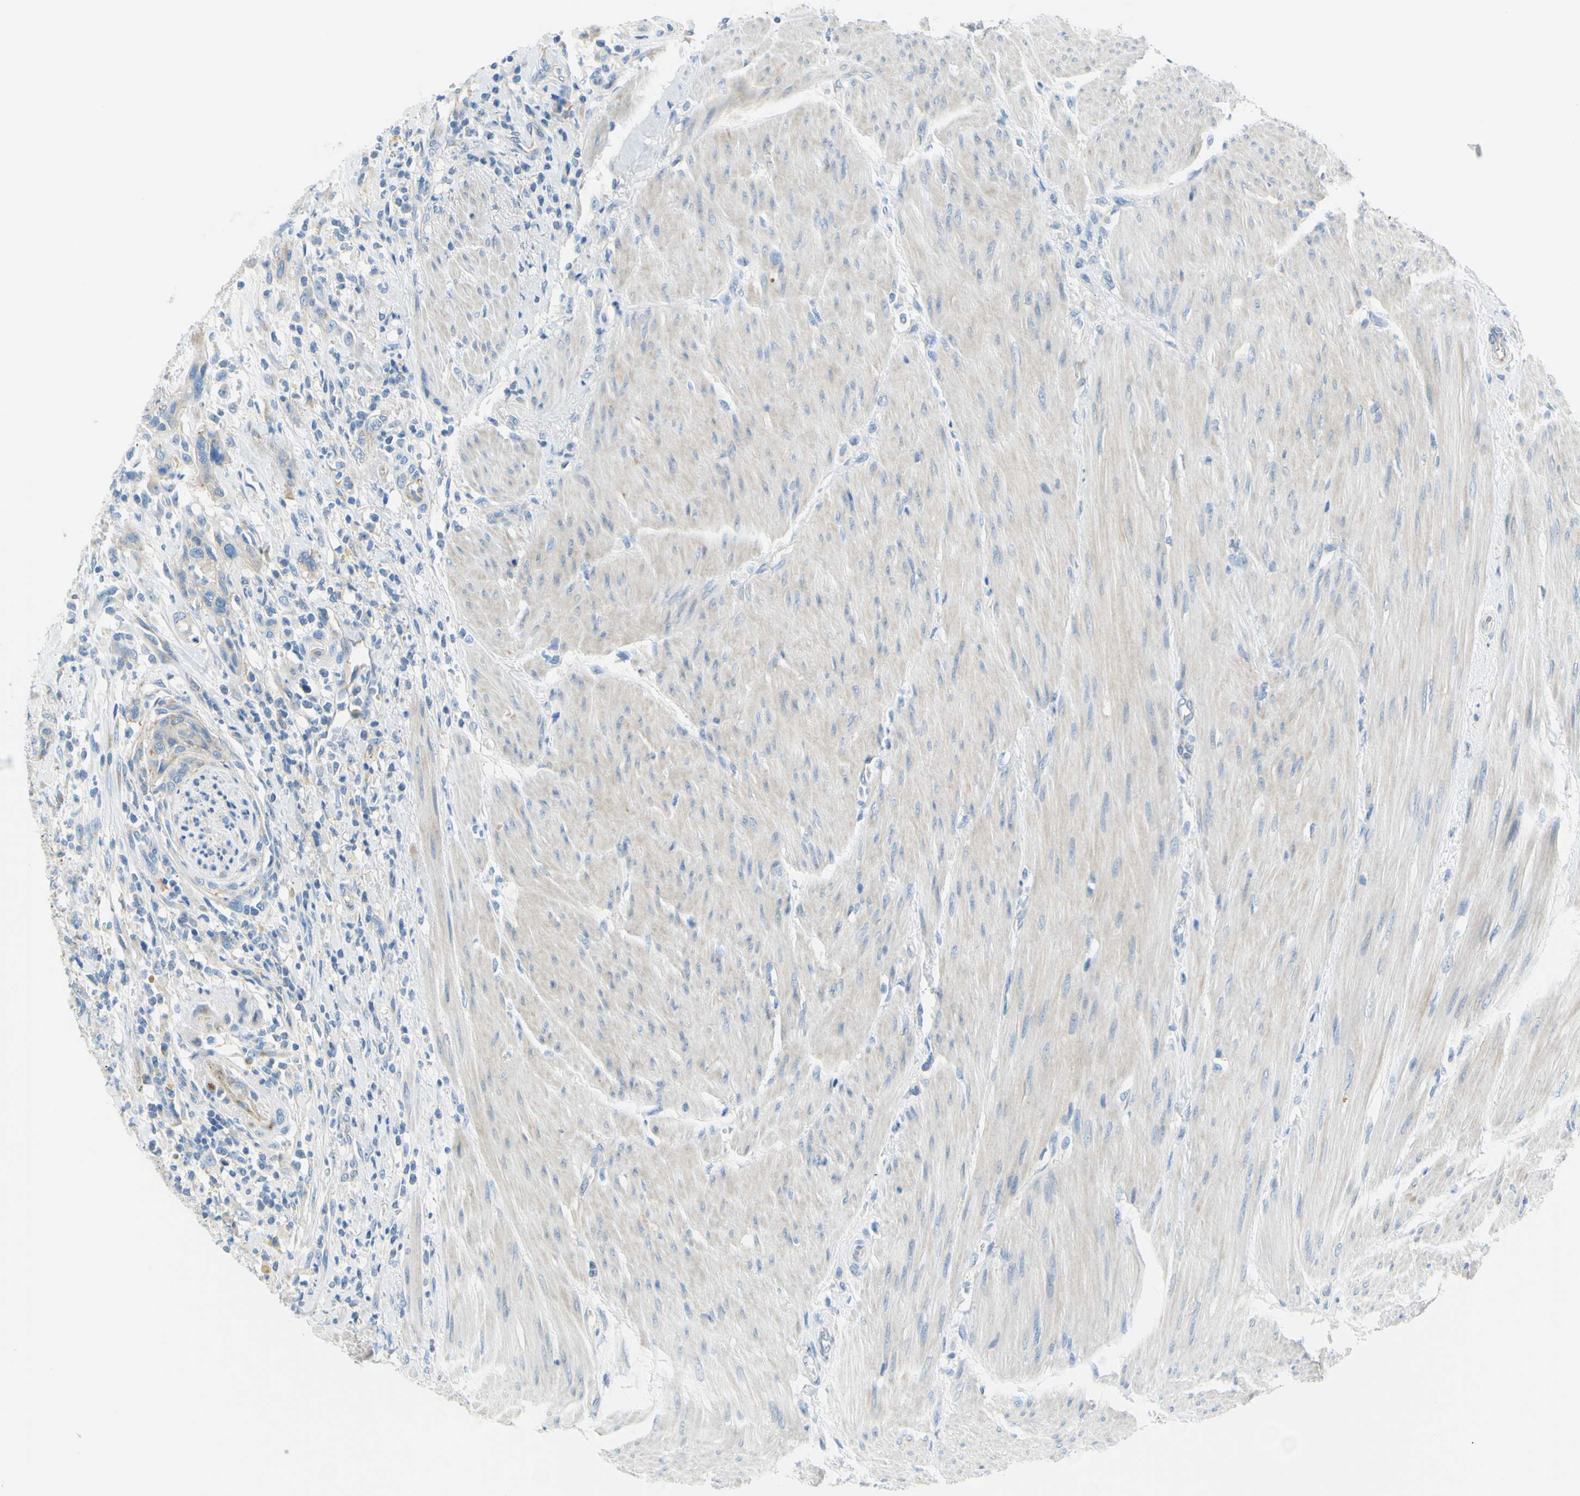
{"staining": {"intensity": "weak", "quantity": "<25%", "location": "cytoplasmic/membranous"}, "tissue": "urothelial cancer", "cell_type": "Tumor cells", "image_type": "cancer", "snomed": [{"axis": "morphology", "description": "Urothelial carcinoma, High grade"}, {"axis": "topography", "description": "Urinary bladder"}], "caption": "DAB (3,3'-diaminobenzidine) immunohistochemical staining of human urothelial carcinoma (high-grade) displays no significant positivity in tumor cells.", "gene": "FRMD4B", "patient": {"sex": "male", "age": 35}}